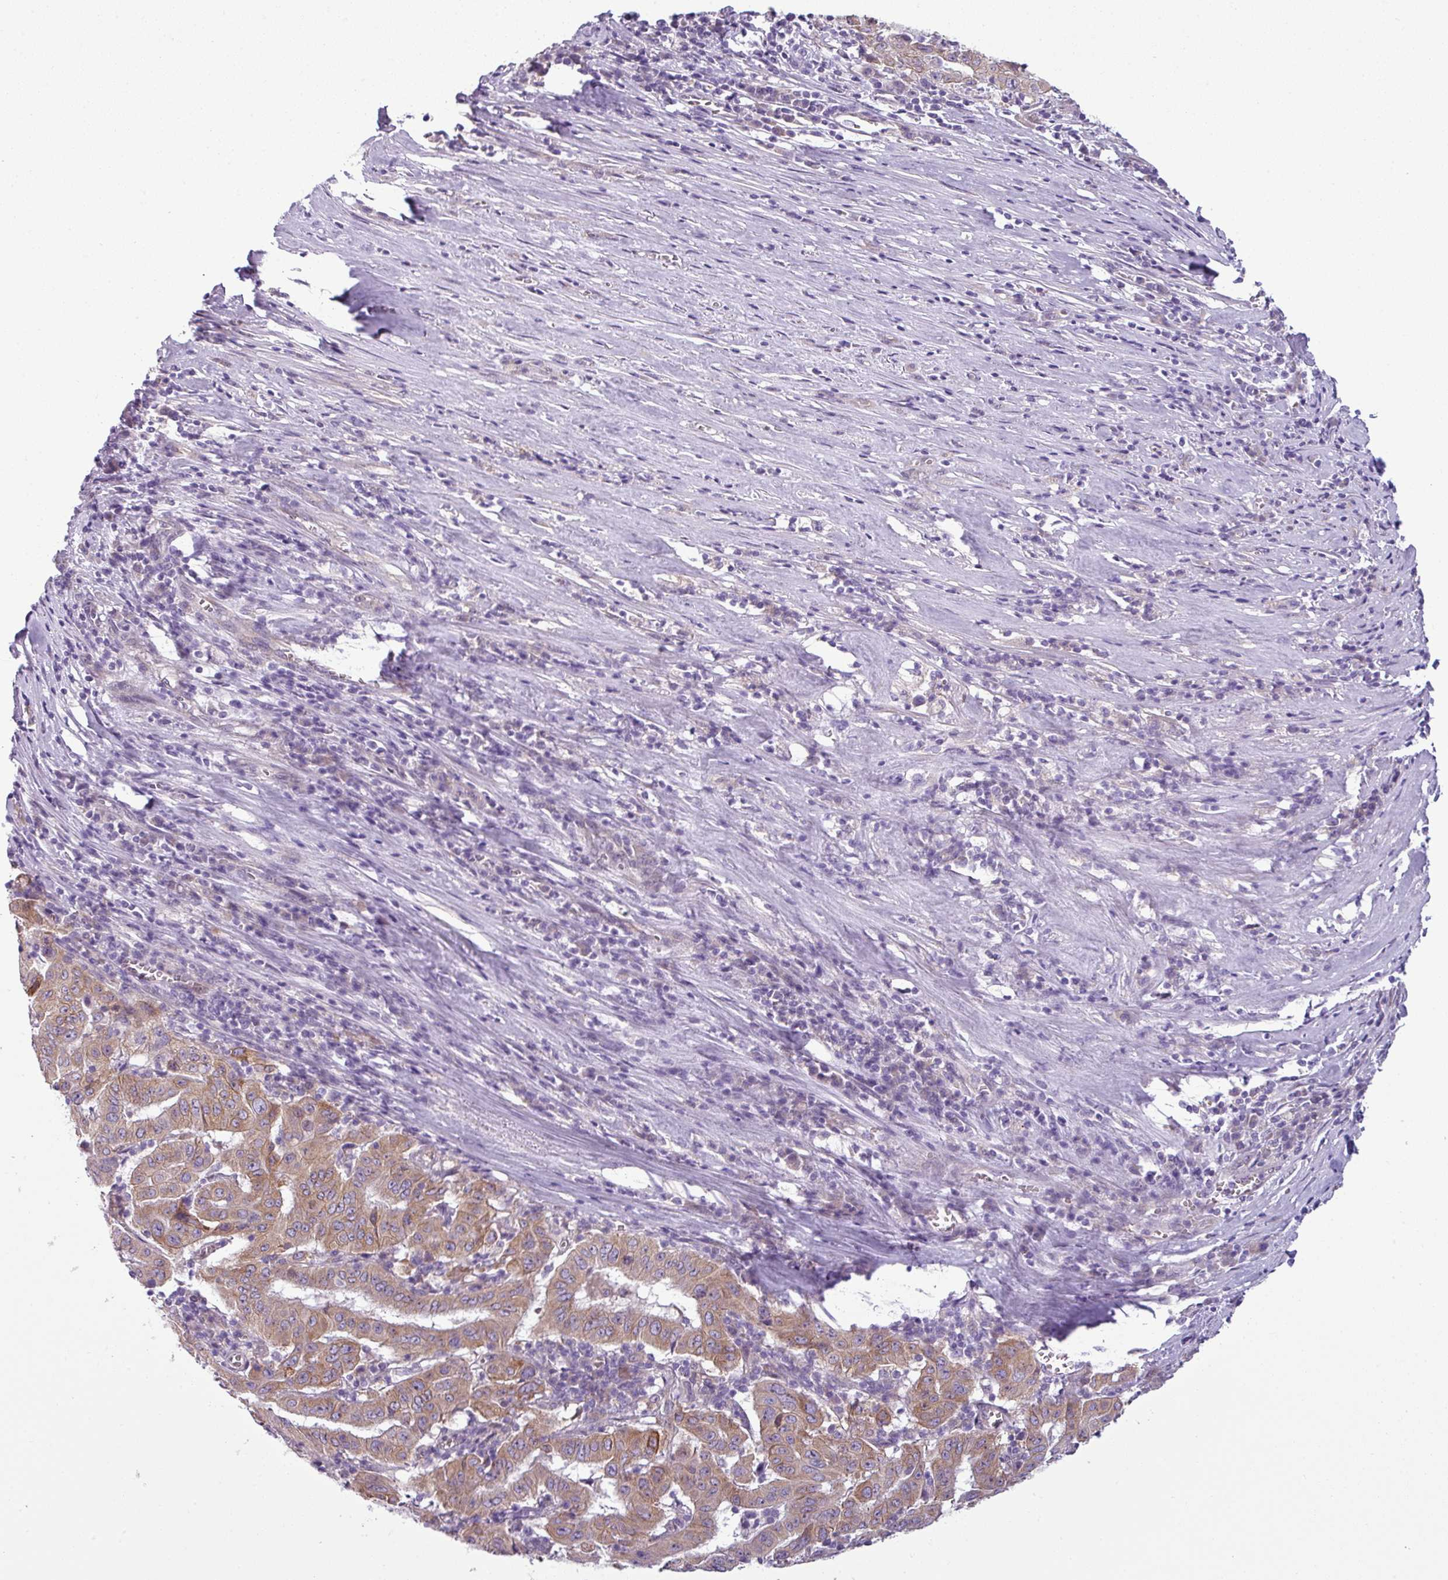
{"staining": {"intensity": "moderate", "quantity": ">75%", "location": "cytoplasmic/membranous"}, "tissue": "pancreatic cancer", "cell_type": "Tumor cells", "image_type": "cancer", "snomed": [{"axis": "morphology", "description": "Adenocarcinoma, NOS"}, {"axis": "topography", "description": "Pancreas"}], "caption": "Adenocarcinoma (pancreatic) stained for a protein exhibits moderate cytoplasmic/membranous positivity in tumor cells.", "gene": "TOR1AIP2", "patient": {"sex": "male", "age": 63}}